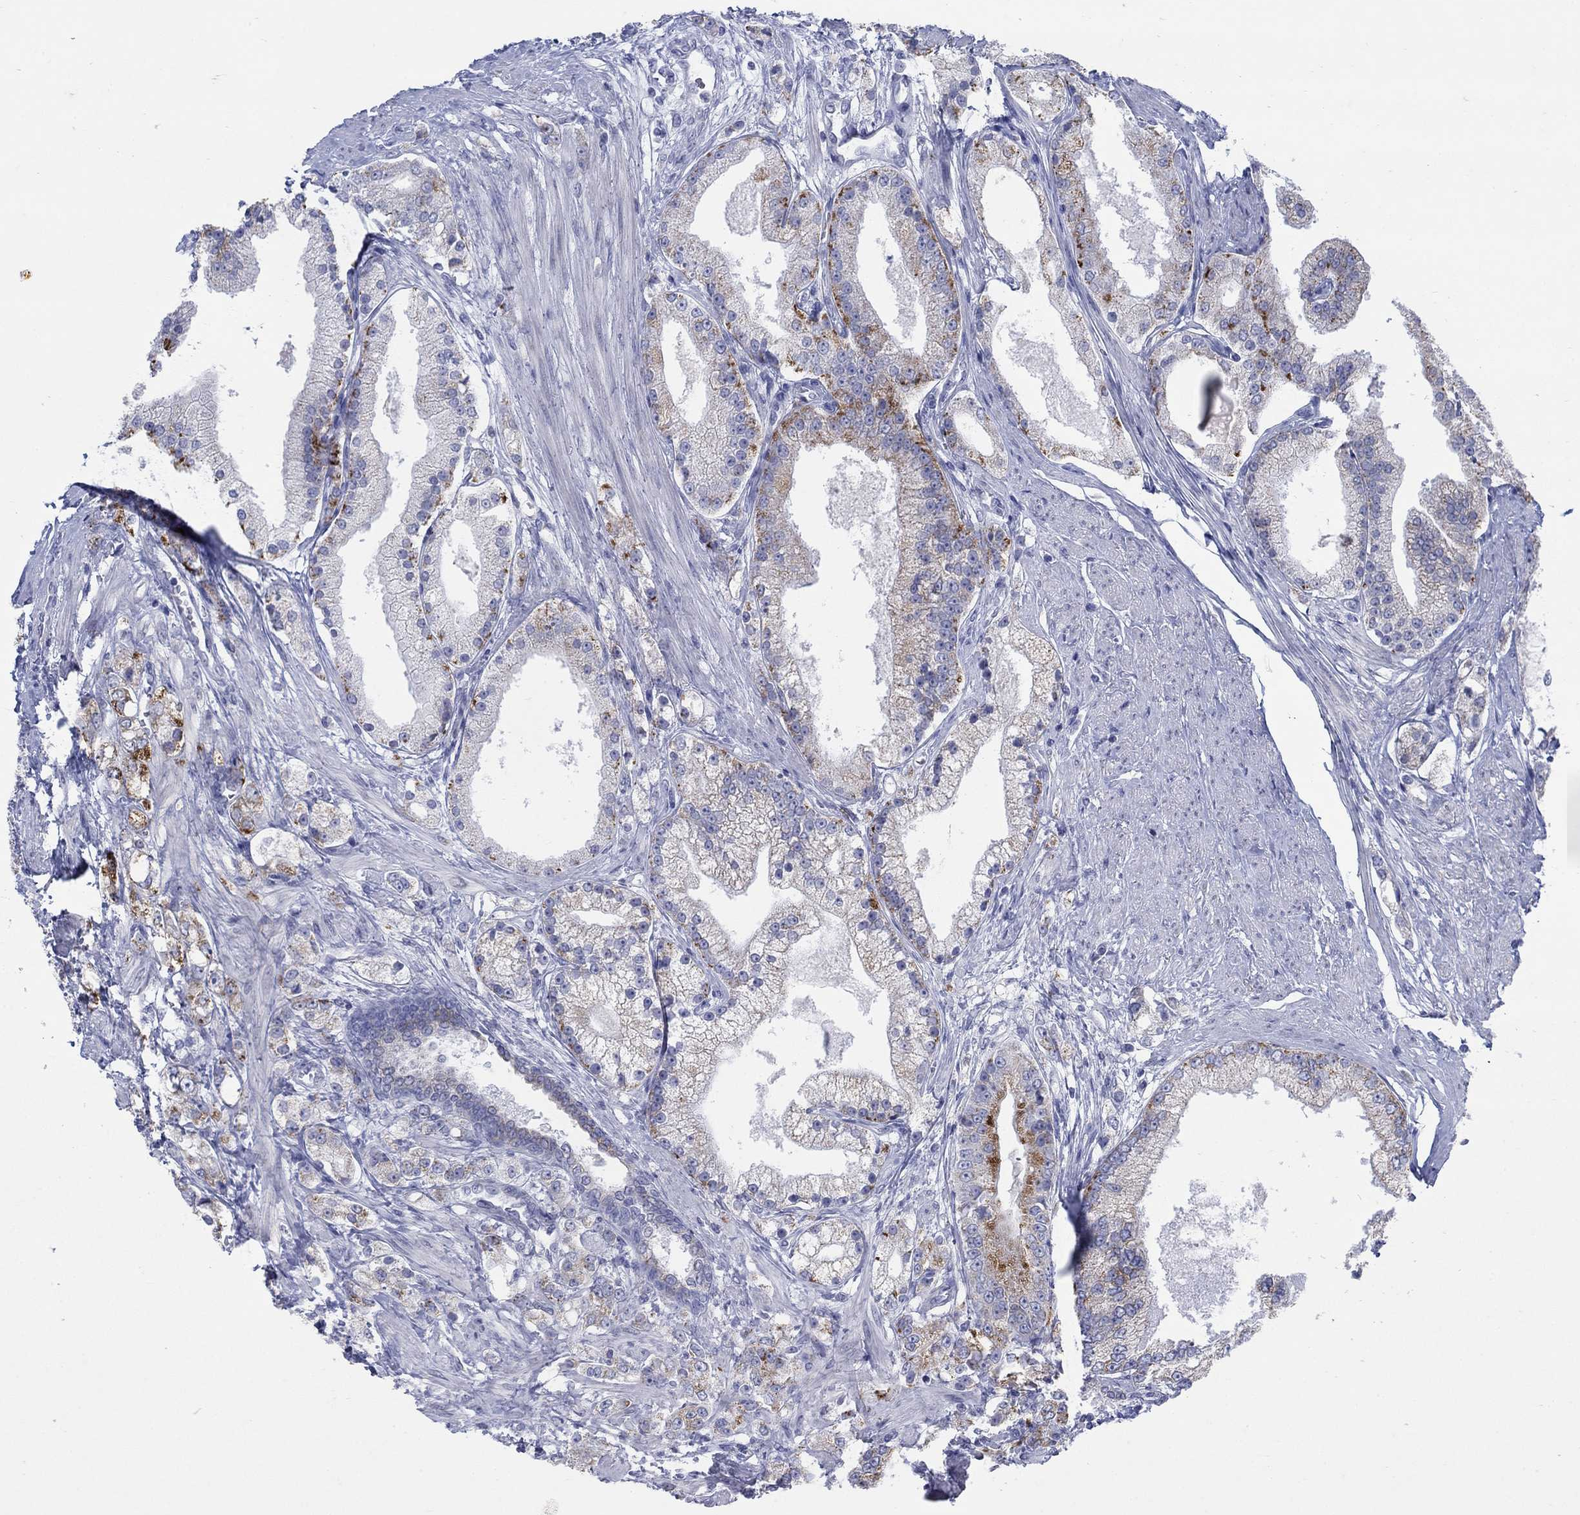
{"staining": {"intensity": "strong", "quantity": "25%-75%", "location": "cytoplasmic/membranous"}, "tissue": "prostate cancer", "cell_type": "Tumor cells", "image_type": "cancer", "snomed": [{"axis": "morphology", "description": "Adenocarcinoma, NOS"}, {"axis": "topography", "description": "Prostate and seminal vesicle, NOS"}, {"axis": "topography", "description": "Prostate"}], "caption": "IHC micrograph of human adenocarcinoma (prostate) stained for a protein (brown), which displays high levels of strong cytoplasmic/membranous positivity in approximately 25%-75% of tumor cells.", "gene": "SCCPDH", "patient": {"sex": "male", "age": 67}}